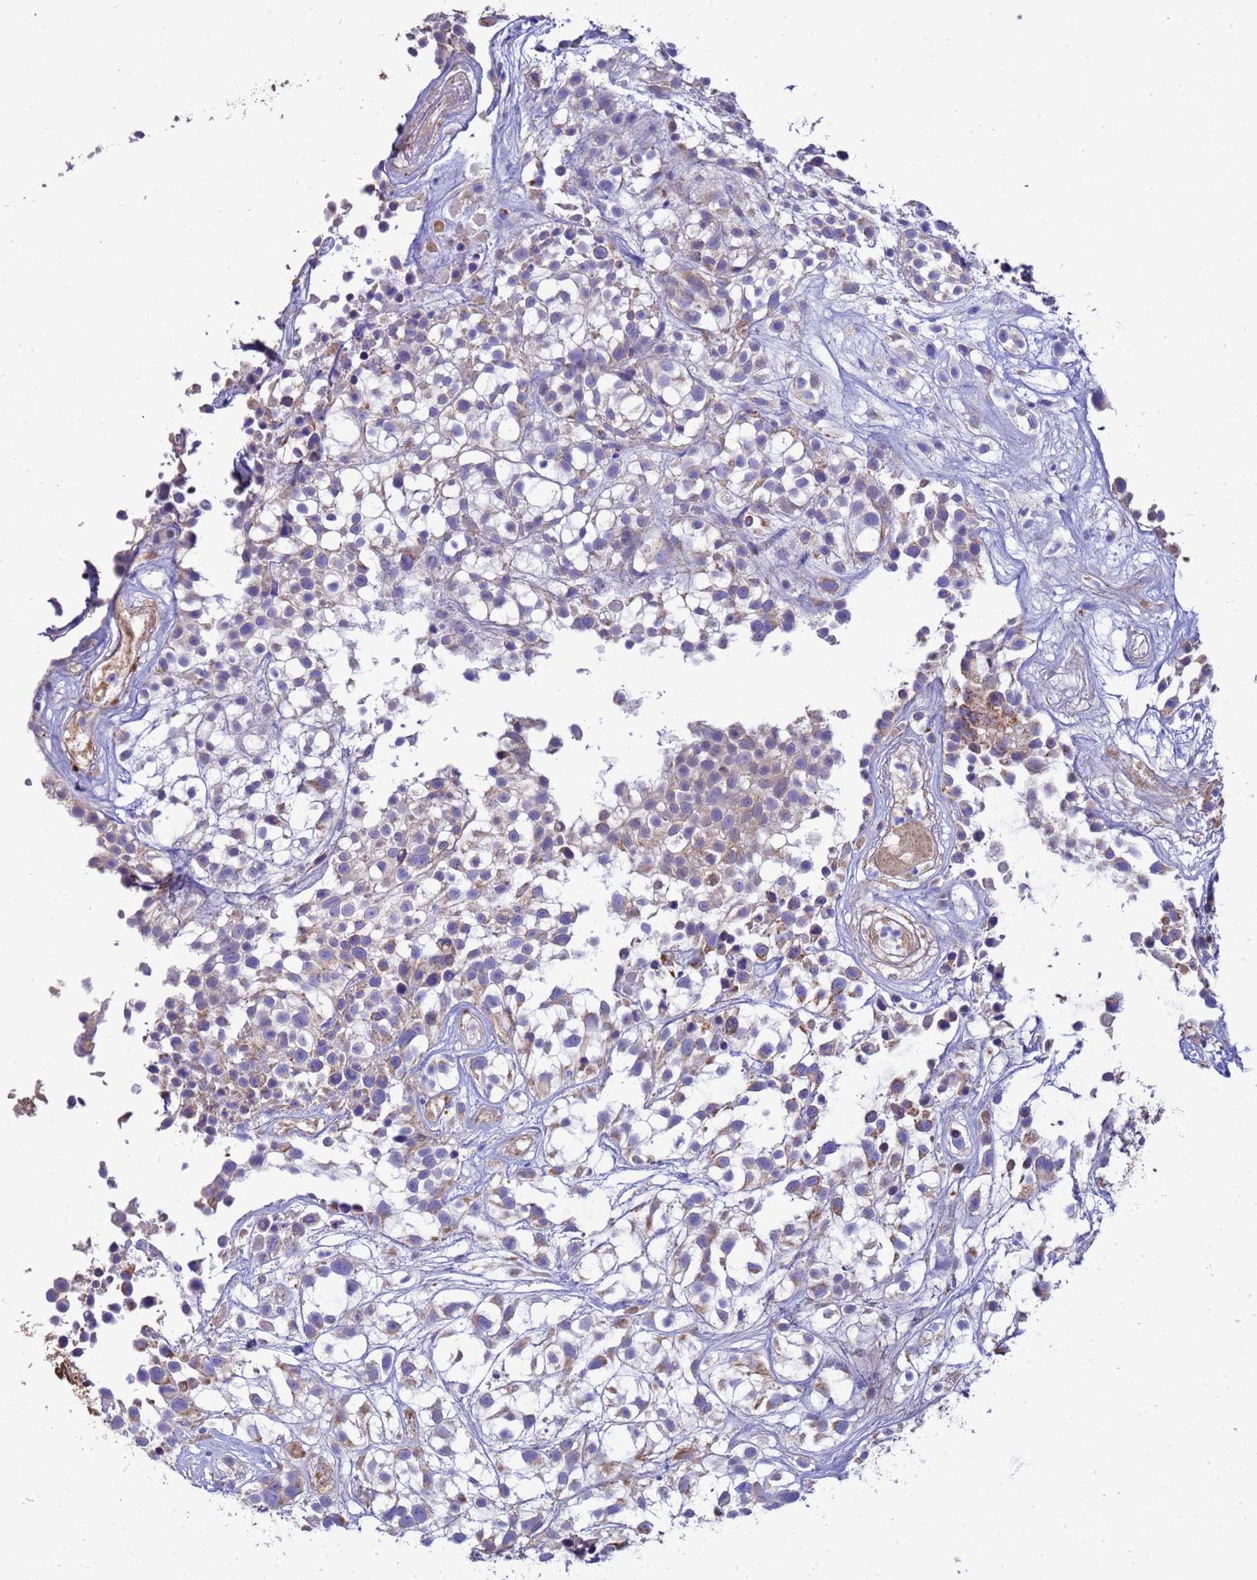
{"staining": {"intensity": "weak", "quantity": "<25%", "location": "cytoplasmic/membranous"}, "tissue": "urothelial cancer", "cell_type": "Tumor cells", "image_type": "cancer", "snomed": [{"axis": "morphology", "description": "Urothelial carcinoma, High grade"}, {"axis": "topography", "description": "Urinary bladder"}], "caption": "There is no significant positivity in tumor cells of urothelial cancer. The staining was performed using DAB (3,3'-diaminobenzidine) to visualize the protein expression in brown, while the nuclei were stained in blue with hematoxylin (Magnification: 20x).", "gene": "GLUD1", "patient": {"sex": "male", "age": 56}}